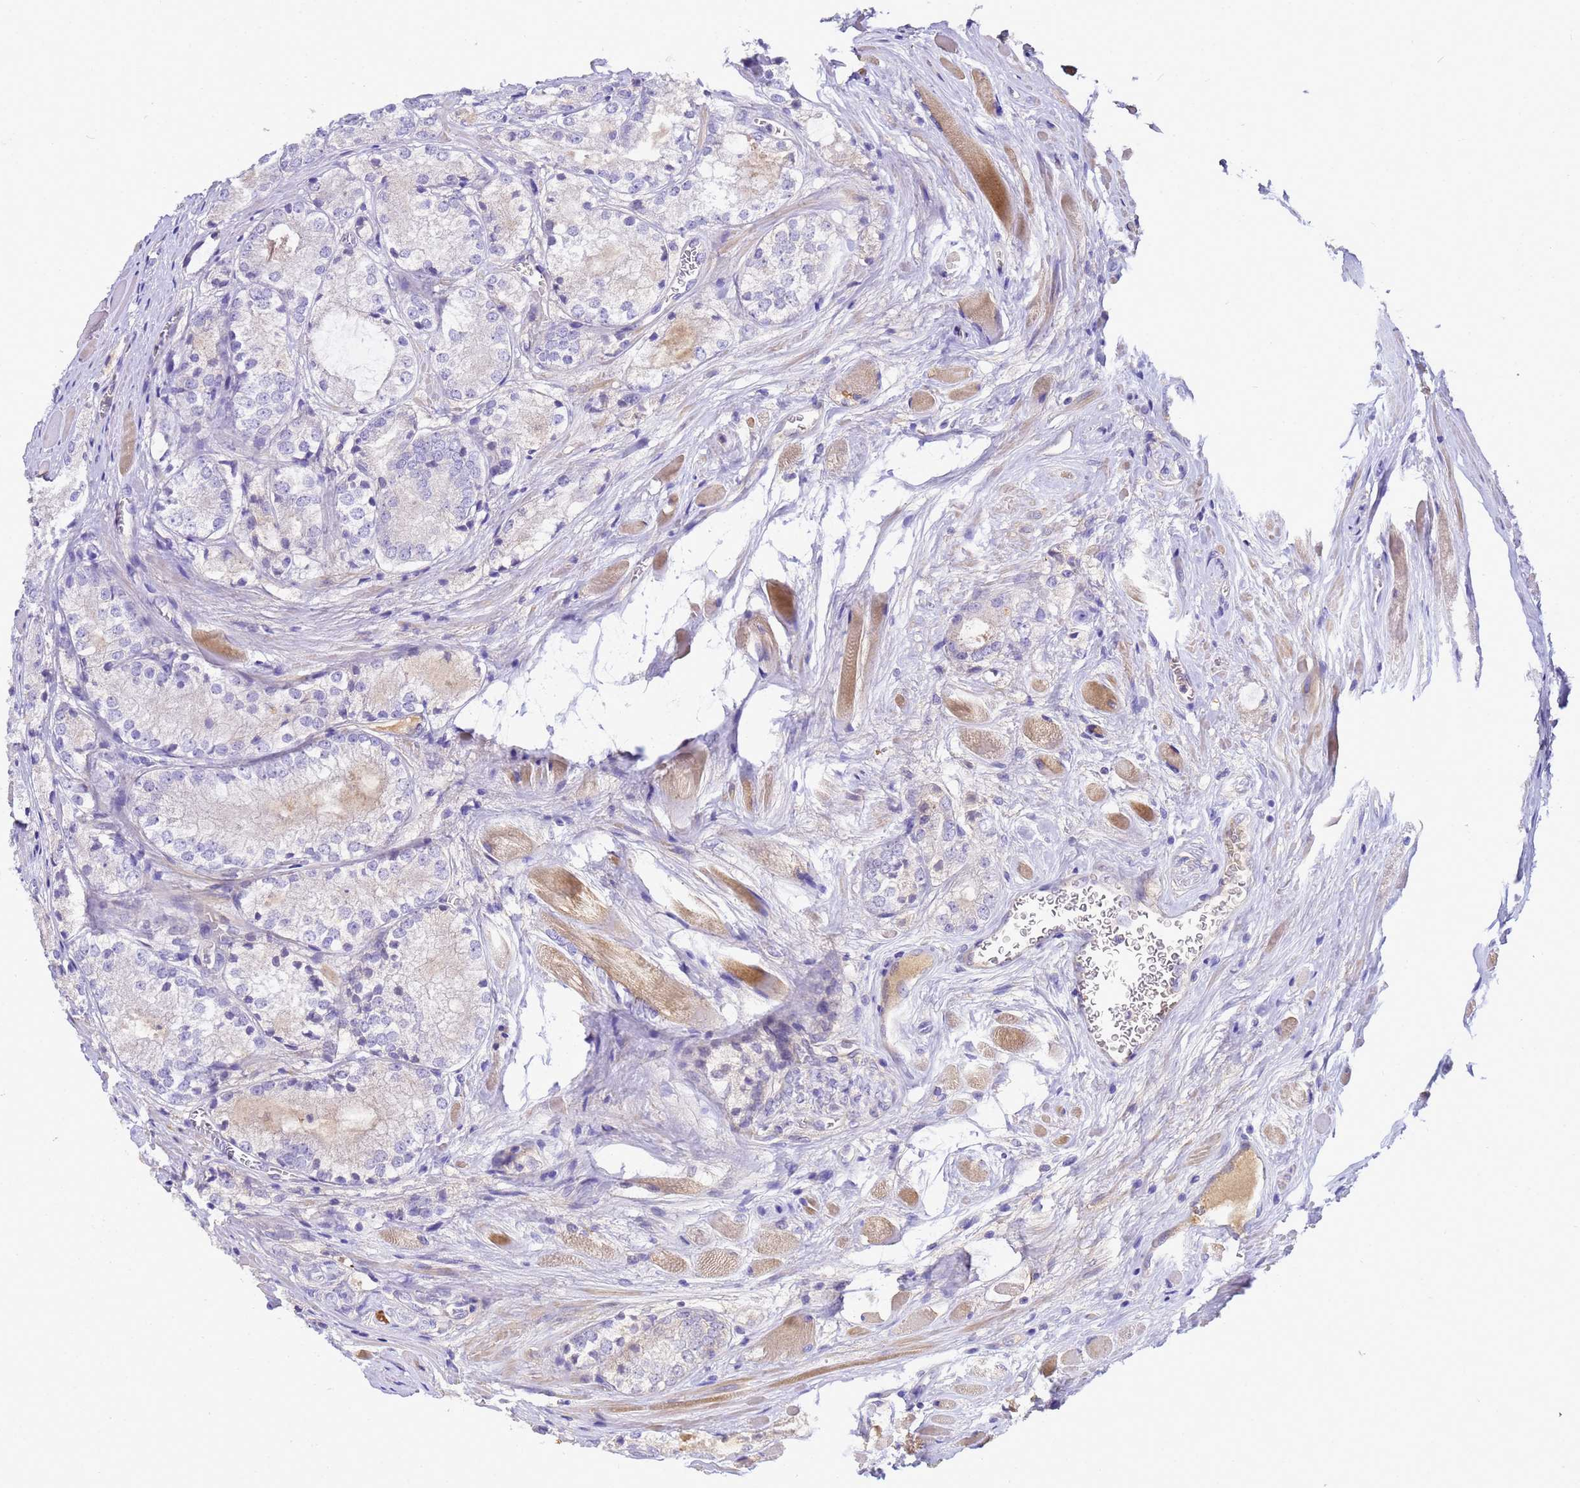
{"staining": {"intensity": "negative", "quantity": "none", "location": "none"}, "tissue": "prostate cancer", "cell_type": "Tumor cells", "image_type": "cancer", "snomed": [{"axis": "morphology", "description": "Adenocarcinoma, Low grade"}, {"axis": "topography", "description": "Prostate"}], "caption": "Immunohistochemistry of low-grade adenocarcinoma (prostate) shows no expression in tumor cells.", "gene": "TBCD", "patient": {"sex": "male", "age": 67}}